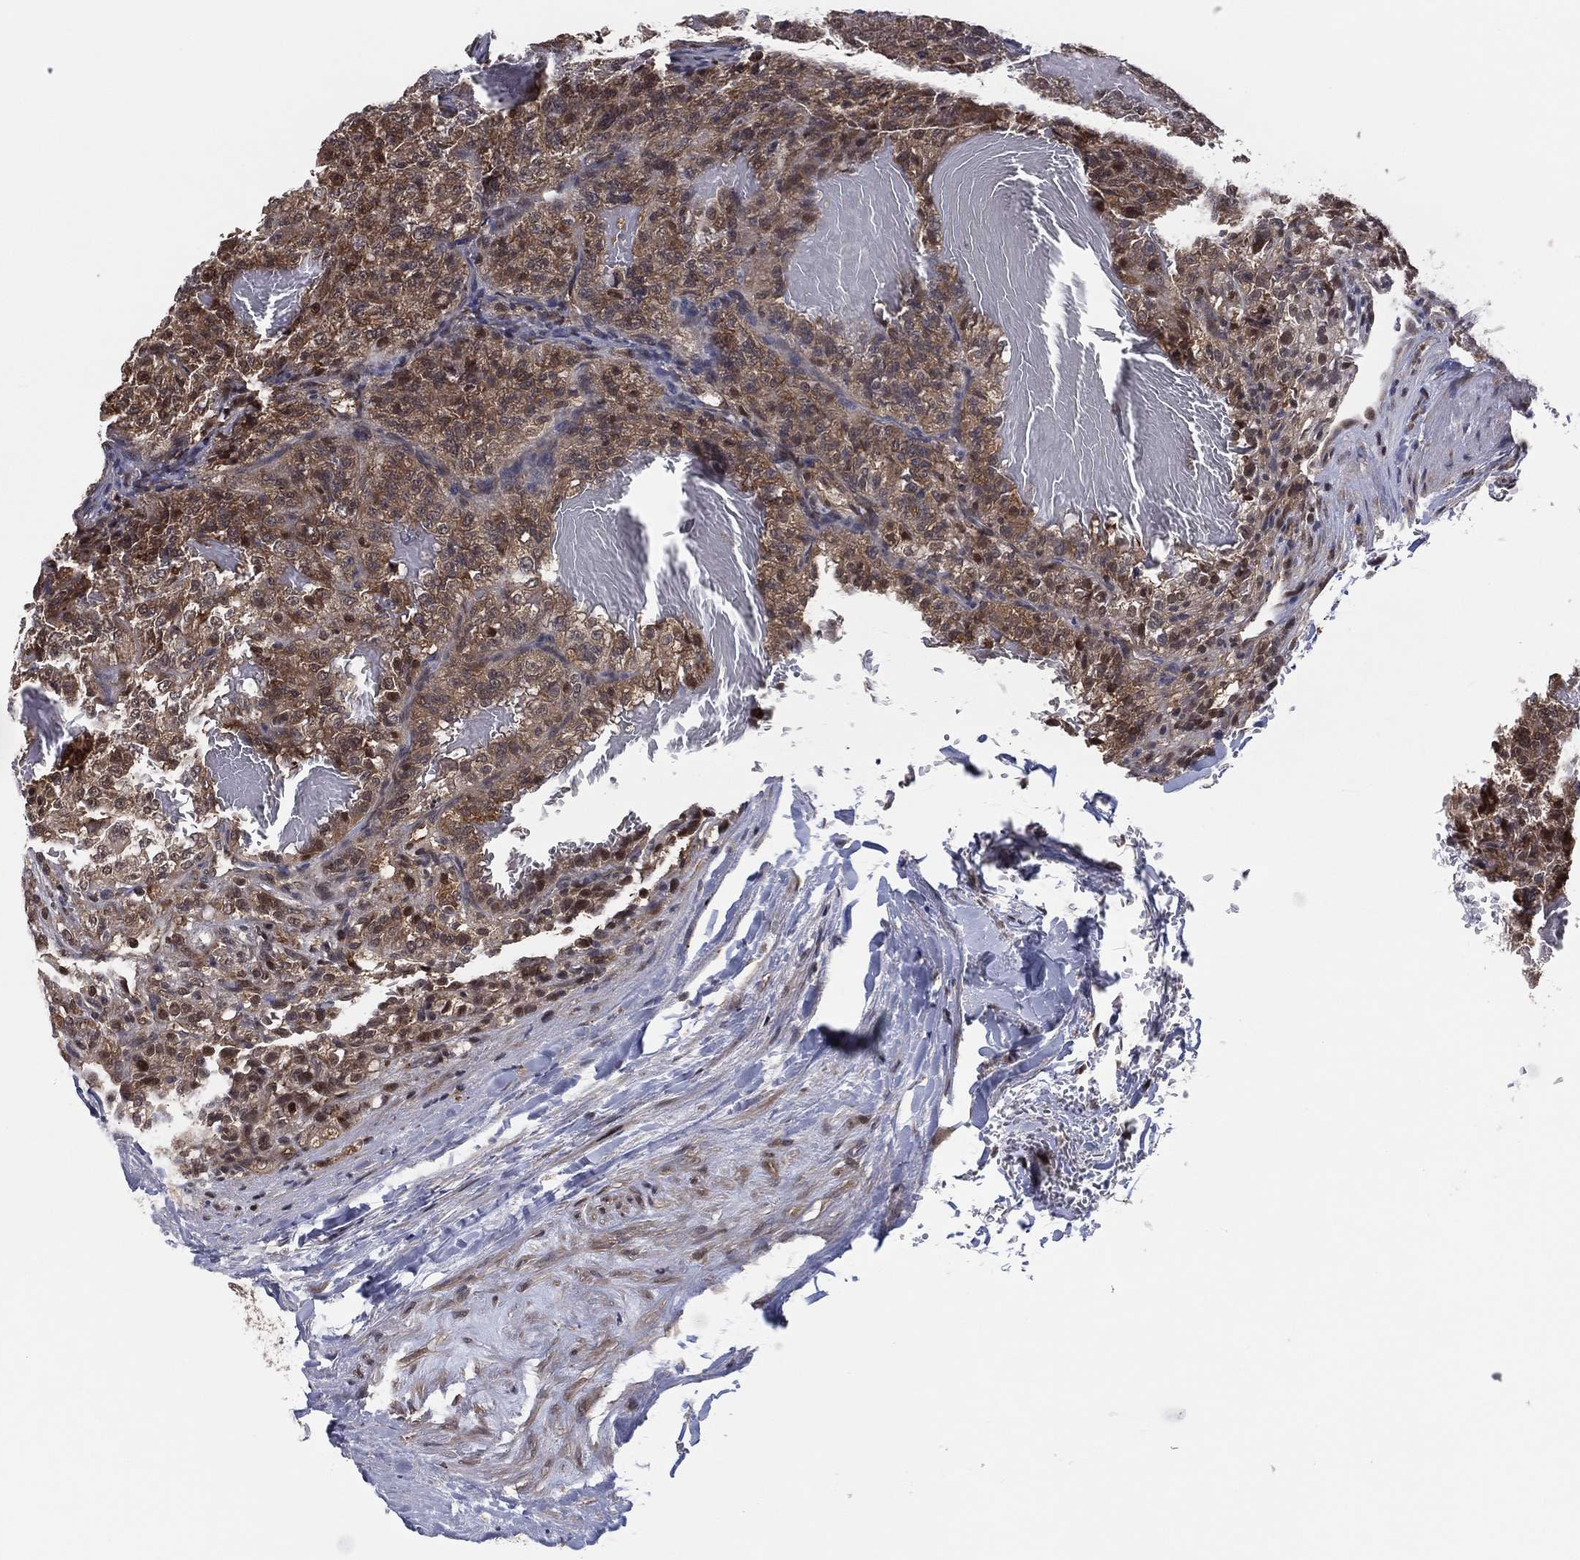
{"staining": {"intensity": "moderate", "quantity": "25%-75%", "location": "cytoplasmic/membranous,nuclear"}, "tissue": "renal cancer", "cell_type": "Tumor cells", "image_type": "cancer", "snomed": [{"axis": "morphology", "description": "Adenocarcinoma, NOS"}, {"axis": "topography", "description": "Kidney"}], "caption": "Moderate cytoplasmic/membranous and nuclear staining for a protein is seen in about 25%-75% of tumor cells of renal cancer using immunohistochemistry.", "gene": "ICOSLG", "patient": {"sex": "female", "age": 63}}